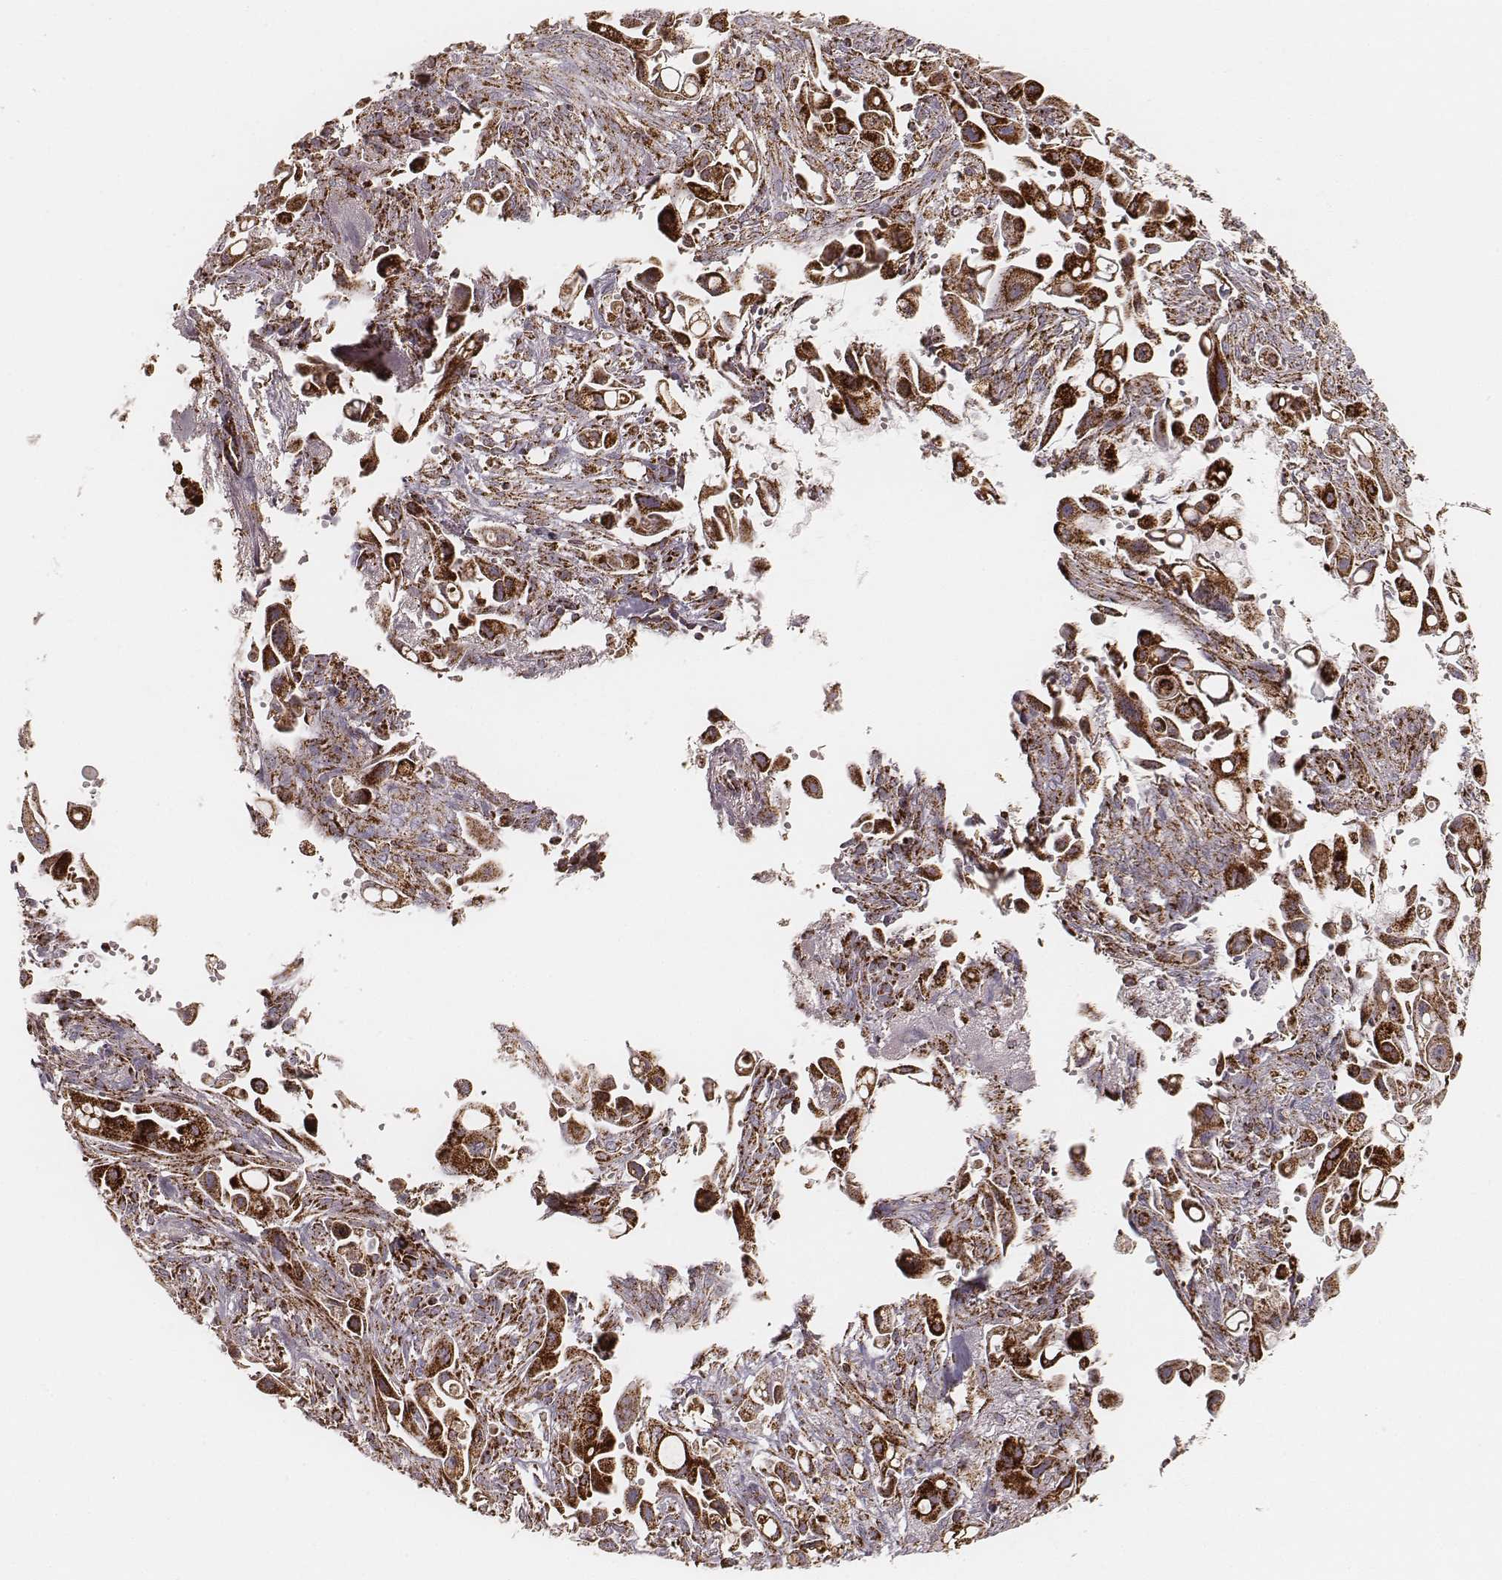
{"staining": {"intensity": "strong", "quantity": ">75%", "location": "cytoplasmic/membranous"}, "tissue": "pancreatic cancer", "cell_type": "Tumor cells", "image_type": "cancer", "snomed": [{"axis": "morphology", "description": "Adenocarcinoma, NOS"}, {"axis": "topography", "description": "Pancreas"}], "caption": "Tumor cells reveal high levels of strong cytoplasmic/membranous positivity in about >75% of cells in pancreatic adenocarcinoma.", "gene": "CS", "patient": {"sex": "male", "age": 50}}